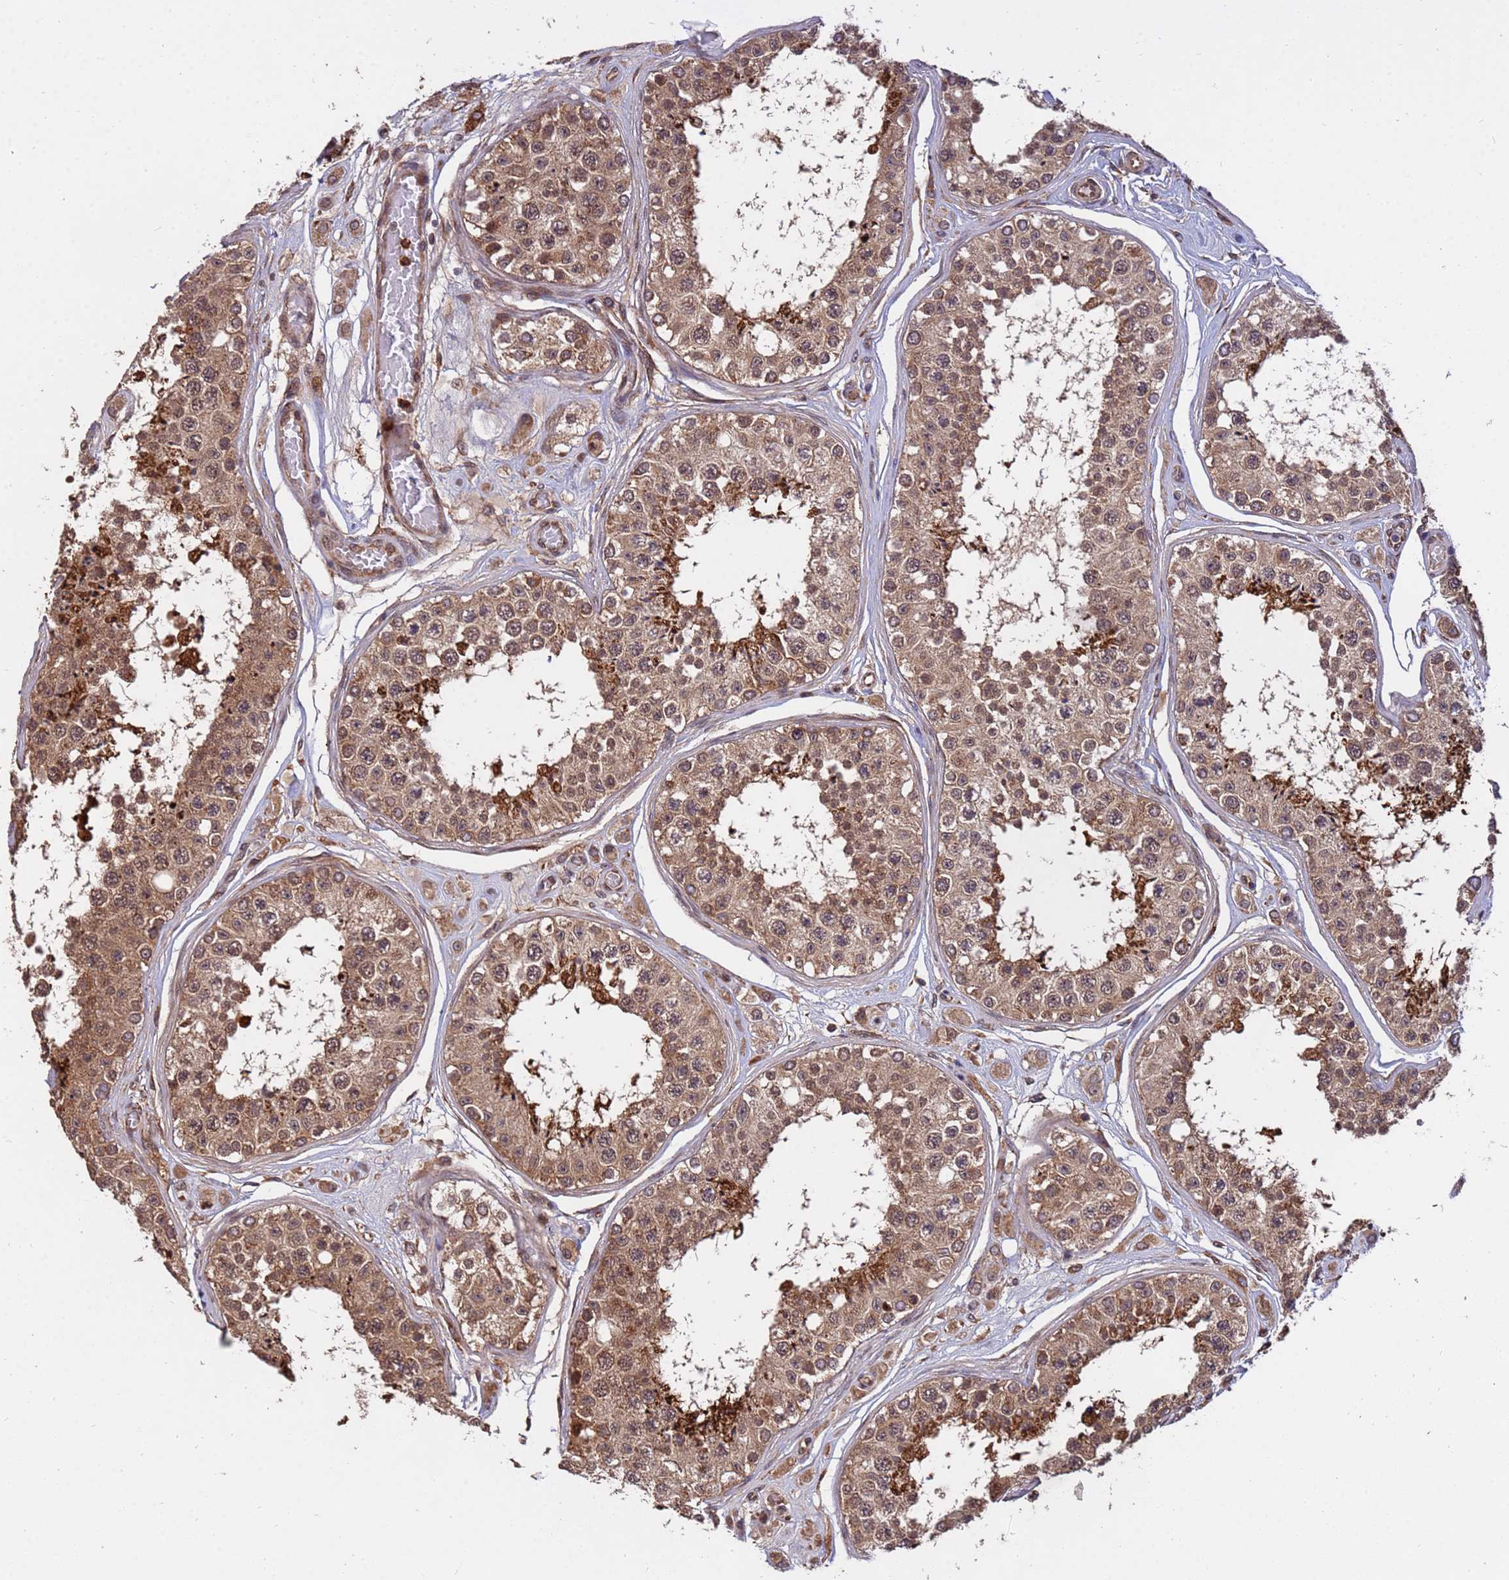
{"staining": {"intensity": "moderate", "quantity": ">75%", "location": "cytoplasmic/membranous,nuclear"}, "tissue": "testis", "cell_type": "Cells in seminiferous ducts", "image_type": "normal", "snomed": [{"axis": "morphology", "description": "Normal tissue, NOS"}, {"axis": "topography", "description": "Testis"}], "caption": "Cells in seminiferous ducts demonstrate medium levels of moderate cytoplasmic/membranous,nuclear staining in approximately >75% of cells in unremarkable testis.", "gene": "ZNF619", "patient": {"sex": "male", "age": 25}}